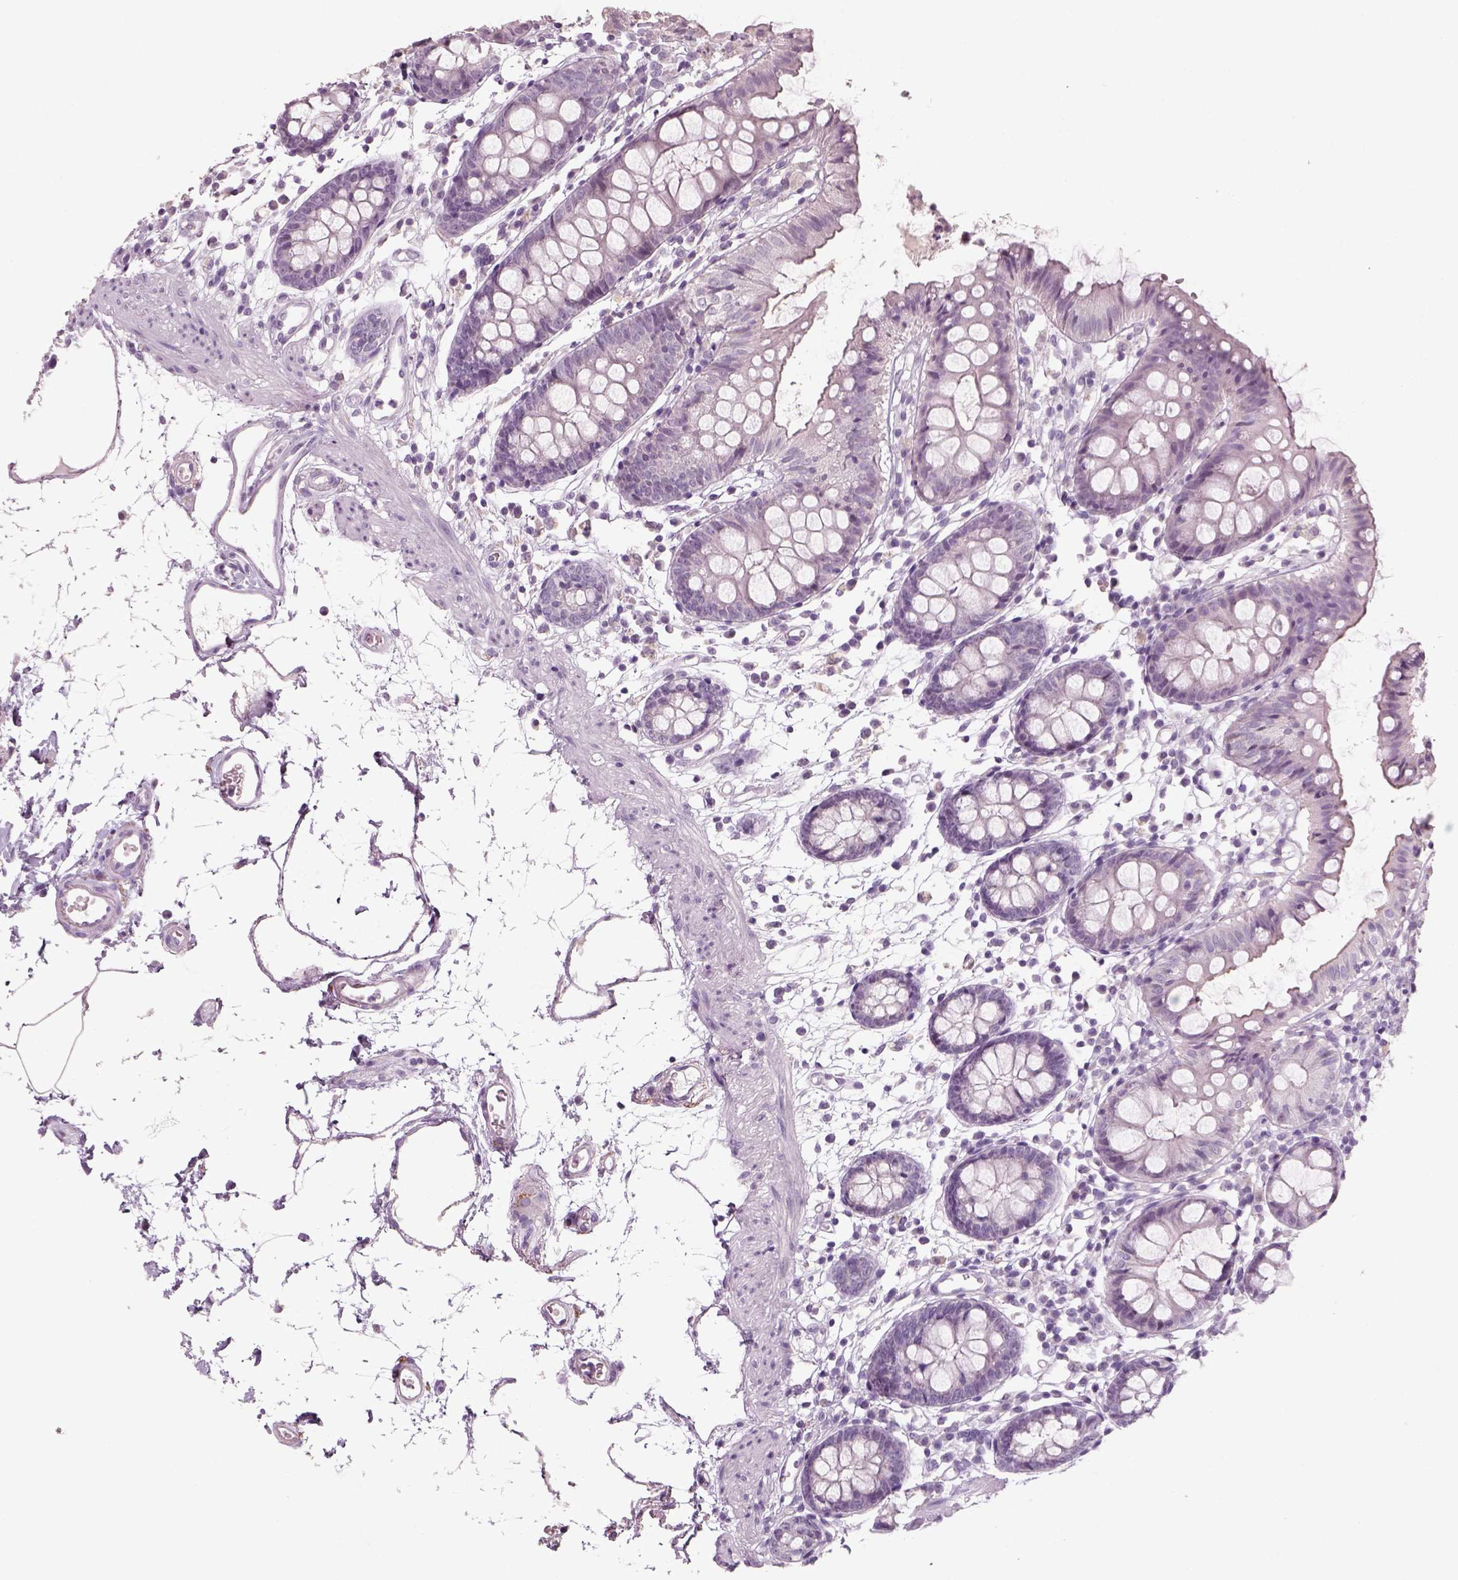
{"staining": {"intensity": "negative", "quantity": "none", "location": "none"}, "tissue": "colon", "cell_type": "Endothelial cells", "image_type": "normal", "snomed": [{"axis": "morphology", "description": "Normal tissue, NOS"}, {"axis": "topography", "description": "Colon"}], "caption": "IHC image of normal colon stained for a protein (brown), which demonstrates no expression in endothelial cells.", "gene": "SLC6A2", "patient": {"sex": "female", "age": 84}}